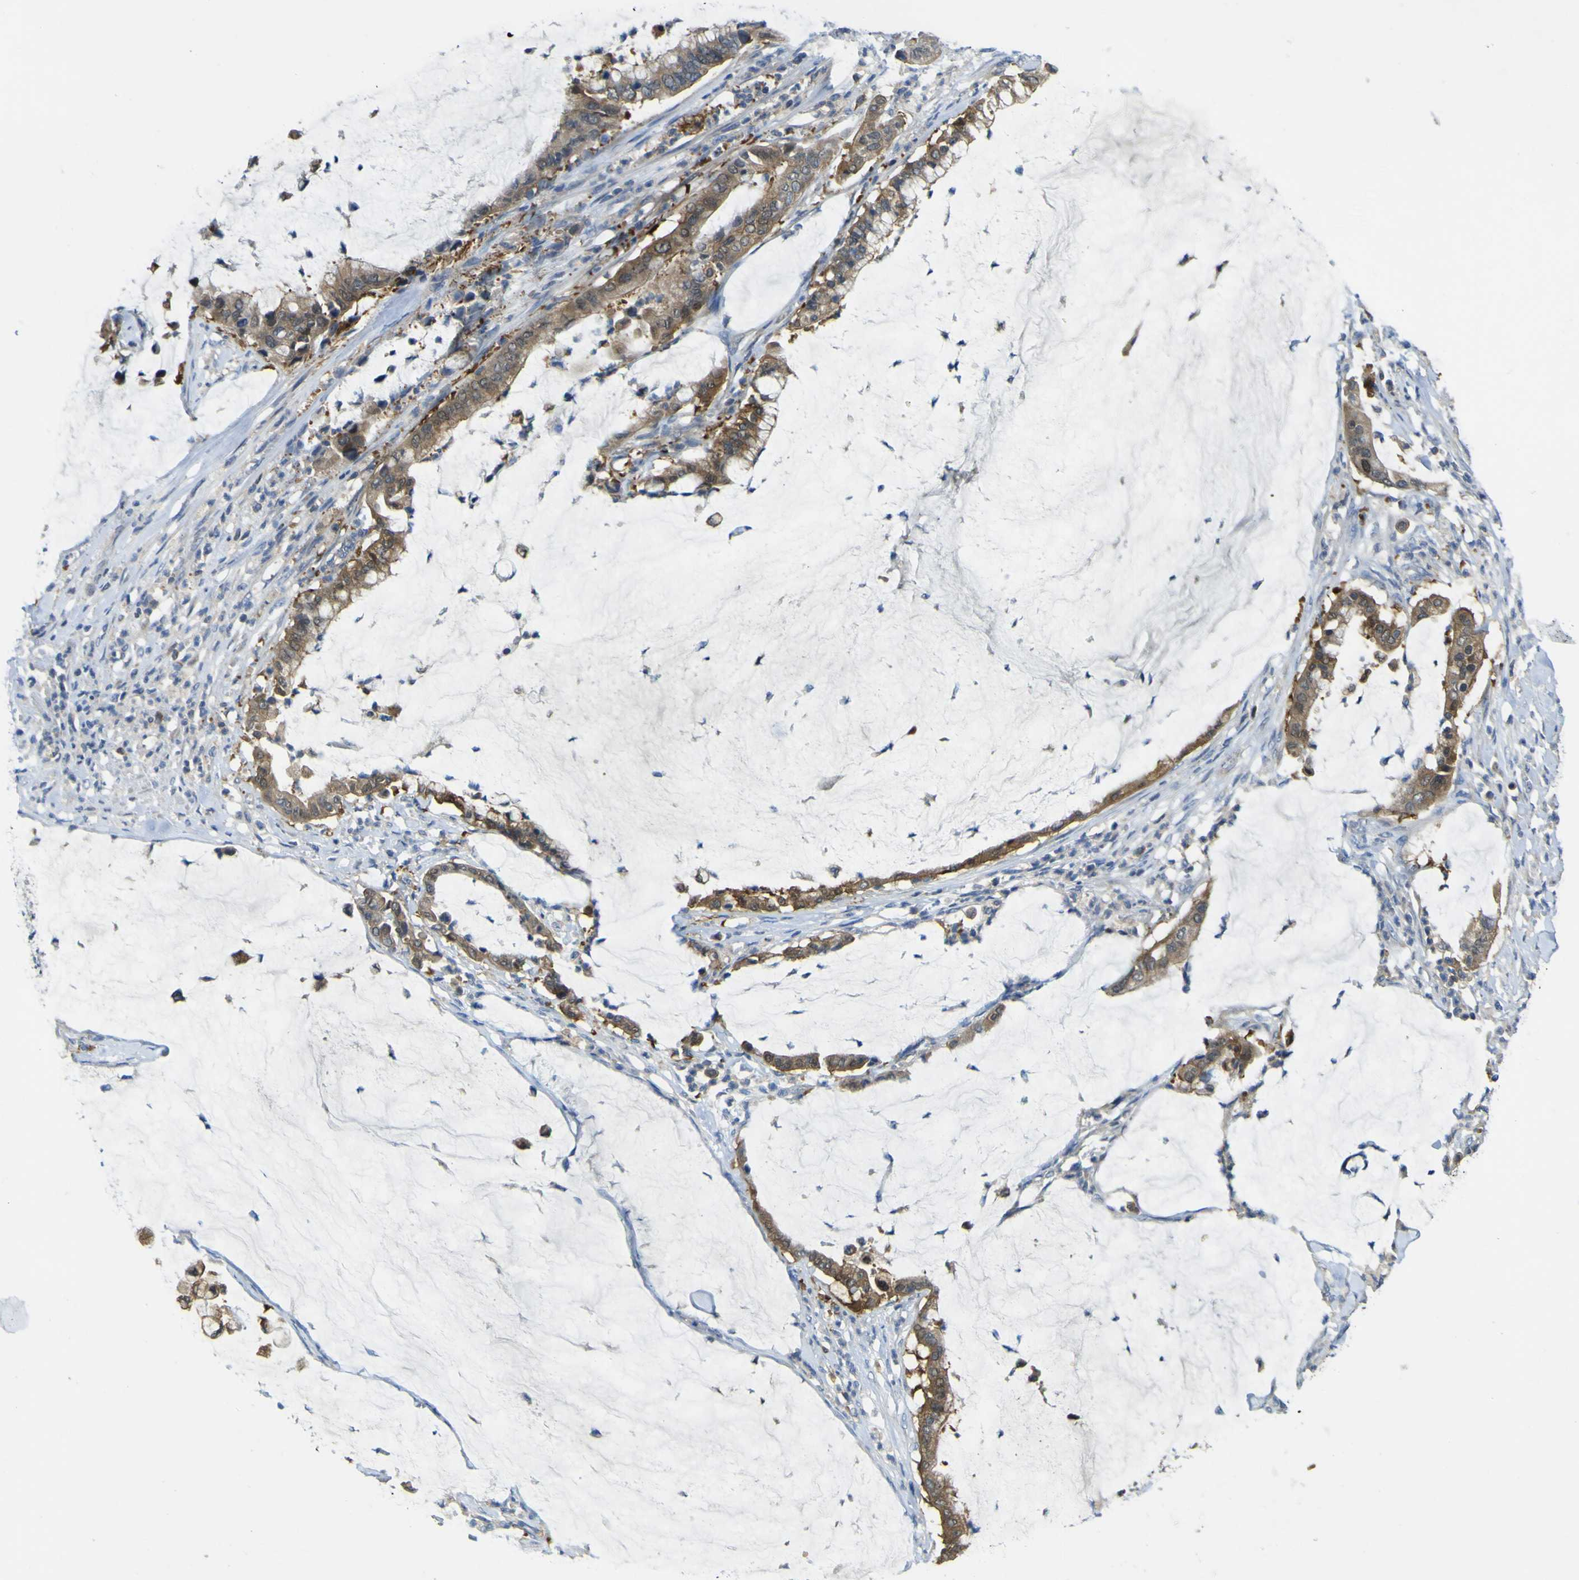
{"staining": {"intensity": "moderate", "quantity": ">75%", "location": "cytoplasmic/membranous"}, "tissue": "pancreatic cancer", "cell_type": "Tumor cells", "image_type": "cancer", "snomed": [{"axis": "morphology", "description": "Adenocarcinoma, NOS"}, {"axis": "topography", "description": "Pancreas"}], "caption": "Immunohistochemical staining of human adenocarcinoma (pancreatic) displays moderate cytoplasmic/membranous protein staining in about >75% of tumor cells.", "gene": "EML2", "patient": {"sex": "male", "age": 41}}